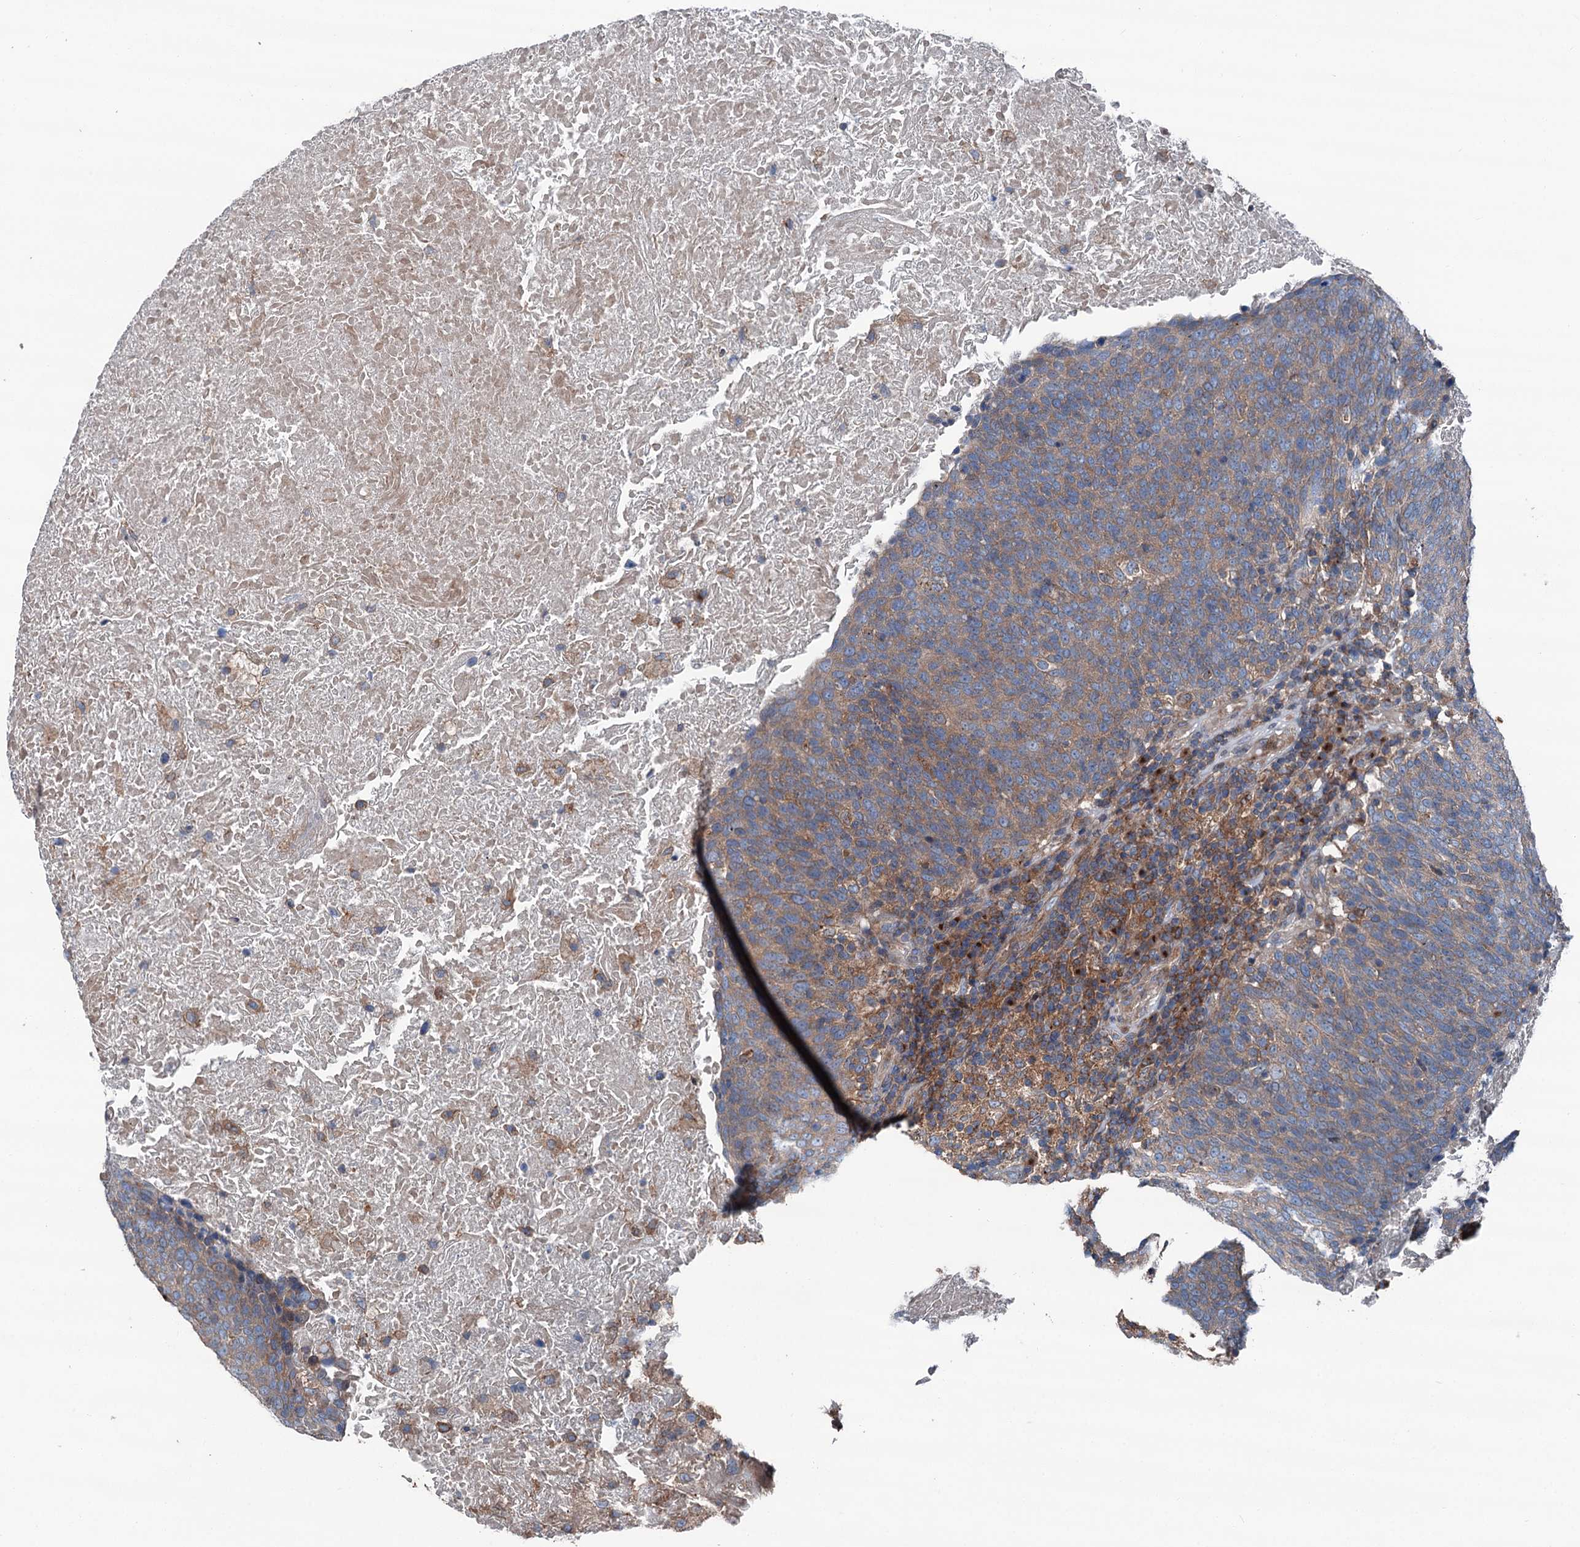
{"staining": {"intensity": "moderate", "quantity": ">75%", "location": "cytoplasmic/membranous"}, "tissue": "head and neck cancer", "cell_type": "Tumor cells", "image_type": "cancer", "snomed": [{"axis": "morphology", "description": "Squamous cell carcinoma, NOS"}, {"axis": "morphology", "description": "Squamous cell carcinoma, metastatic, NOS"}, {"axis": "topography", "description": "Lymph node"}, {"axis": "topography", "description": "Head-Neck"}], "caption": "Moderate cytoplasmic/membranous staining for a protein is seen in approximately >75% of tumor cells of head and neck squamous cell carcinoma using immunohistochemistry (IHC).", "gene": "RUFY1", "patient": {"sex": "male", "age": 62}}